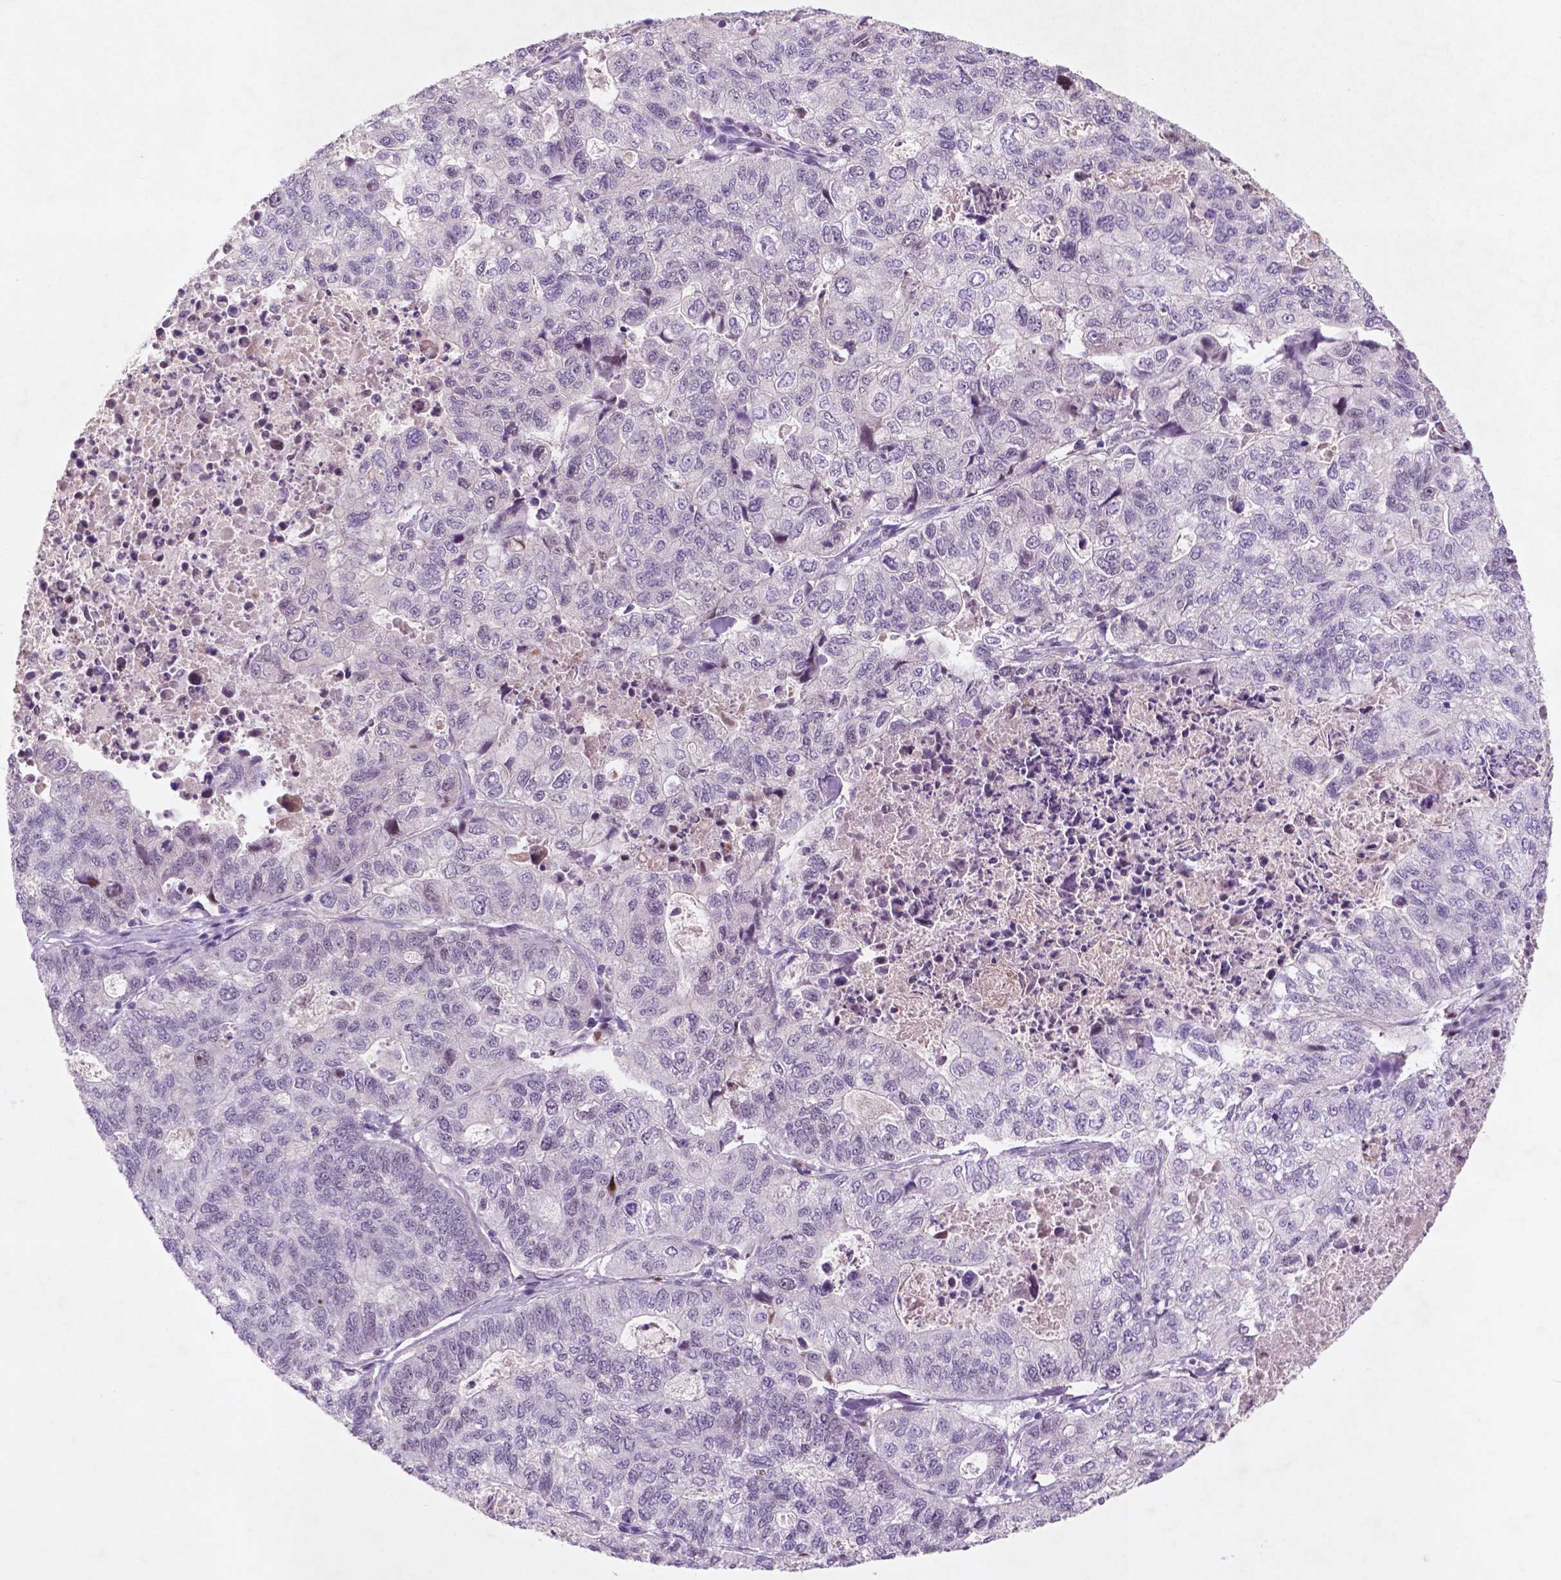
{"staining": {"intensity": "moderate", "quantity": "25%-75%", "location": "nuclear"}, "tissue": "stomach cancer", "cell_type": "Tumor cells", "image_type": "cancer", "snomed": [{"axis": "morphology", "description": "Adenocarcinoma, NOS"}, {"axis": "topography", "description": "Stomach, upper"}], "caption": "A brown stain labels moderate nuclear staining of a protein in human stomach adenocarcinoma tumor cells.", "gene": "CTR9", "patient": {"sex": "female", "age": 67}}